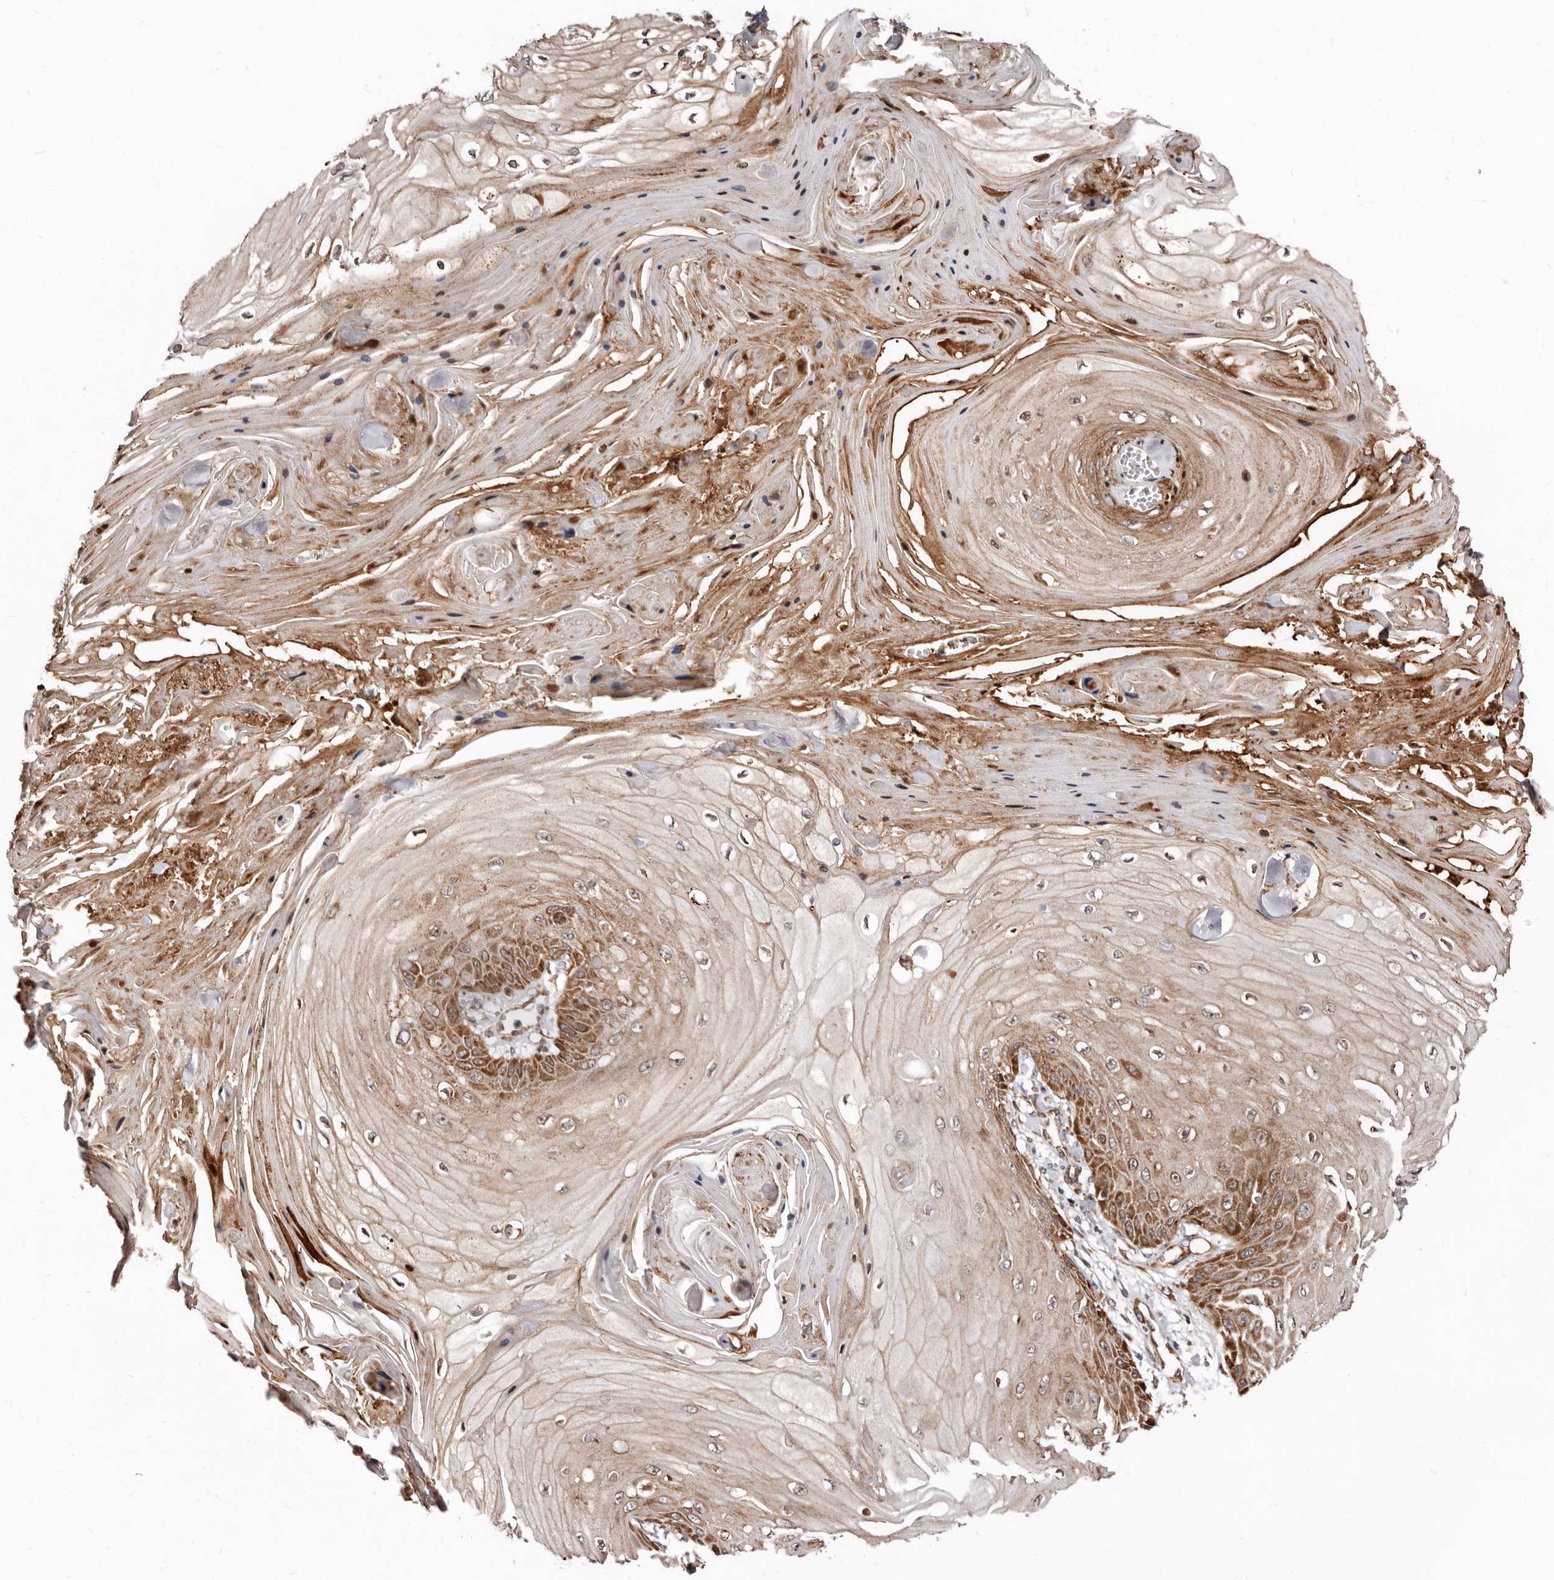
{"staining": {"intensity": "moderate", "quantity": ">75%", "location": "cytoplasmic/membranous"}, "tissue": "skin cancer", "cell_type": "Tumor cells", "image_type": "cancer", "snomed": [{"axis": "morphology", "description": "Squamous cell carcinoma, NOS"}, {"axis": "topography", "description": "Skin"}], "caption": "A brown stain labels moderate cytoplasmic/membranous positivity of a protein in skin cancer tumor cells.", "gene": "WEE2", "patient": {"sex": "male", "age": 74}}